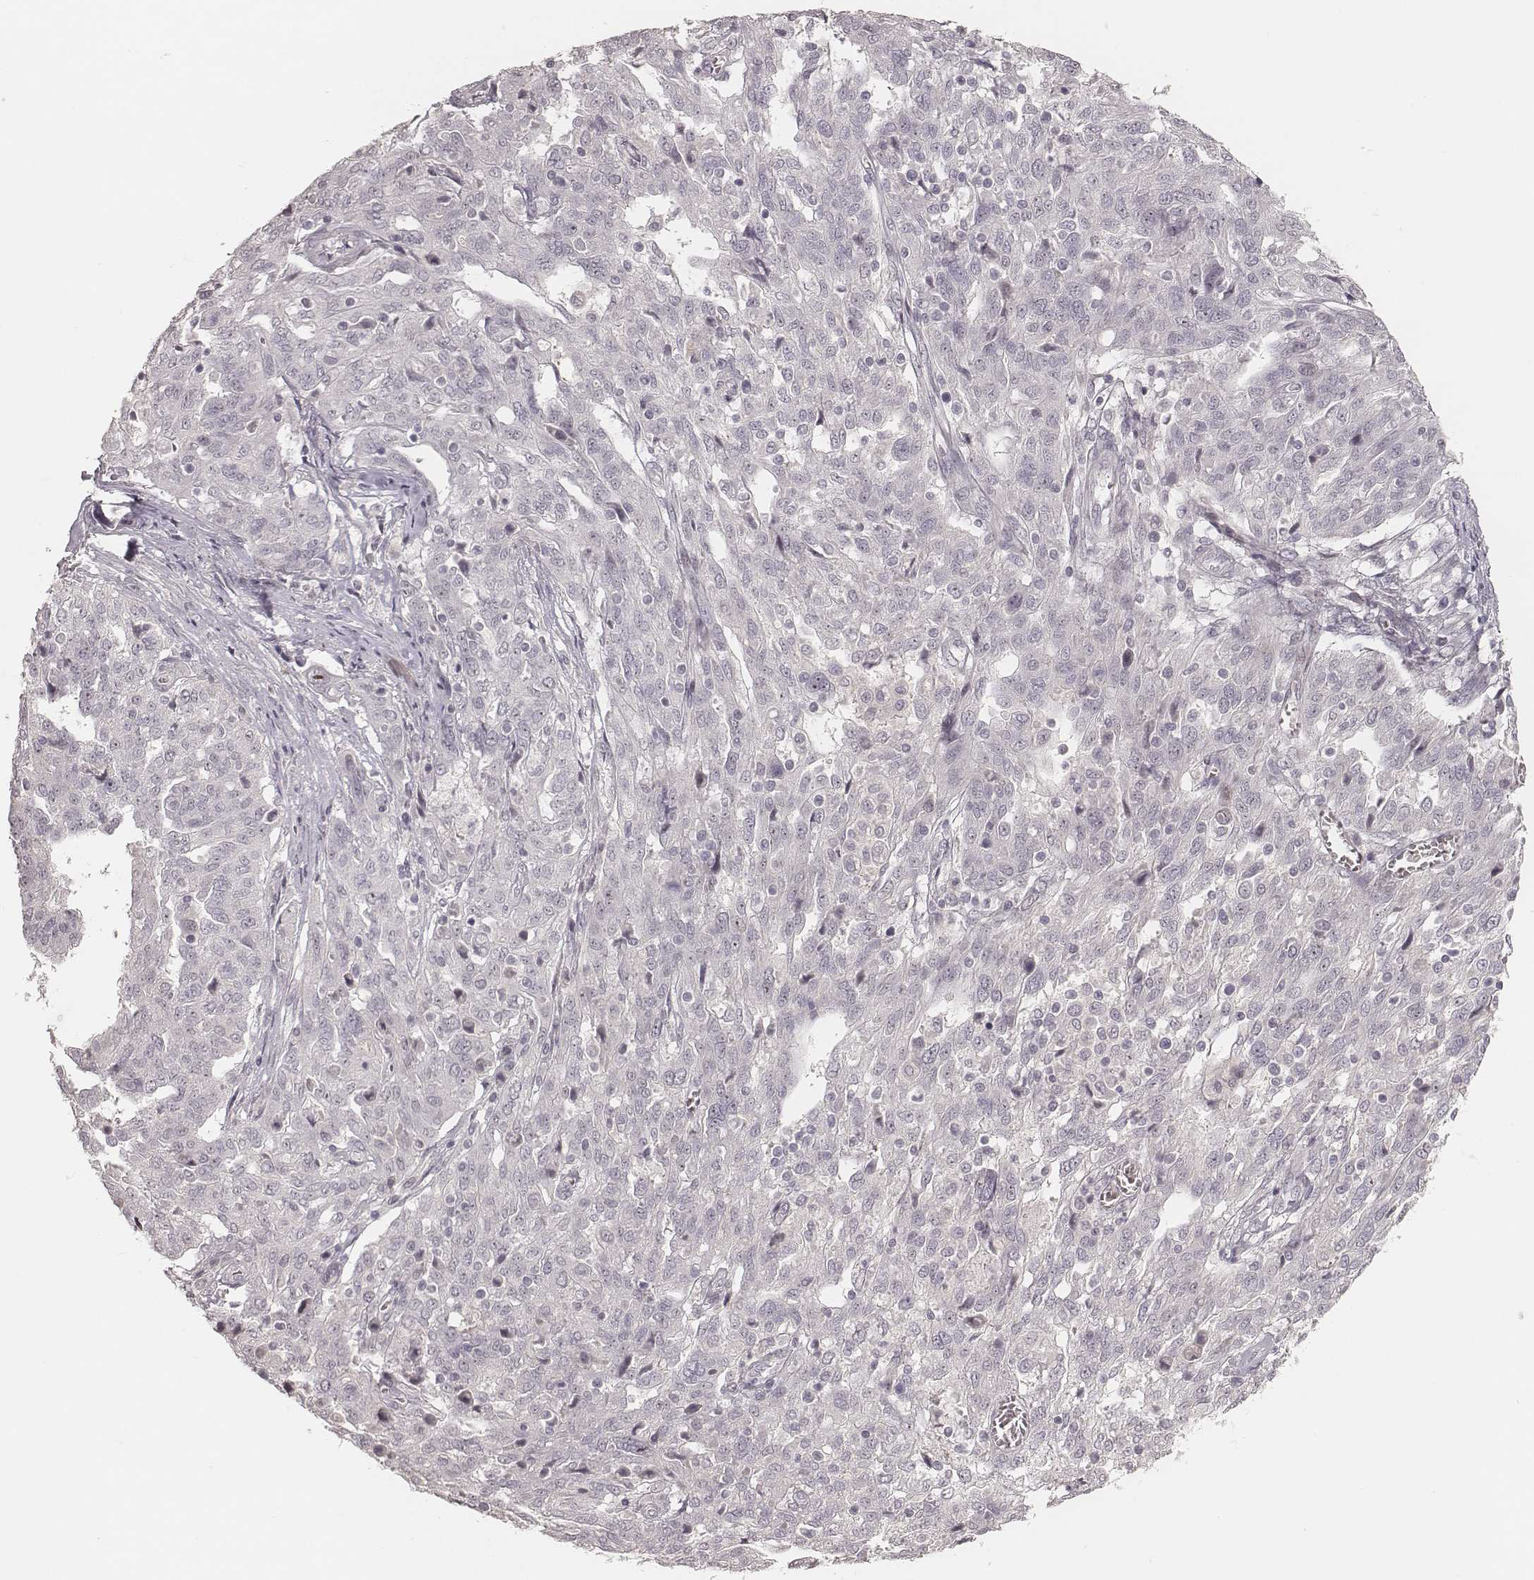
{"staining": {"intensity": "negative", "quantity": "none", "location": "none"}, "tissue": "ovarian cancer", "cell_type": "Tumor cells", "image_type": "cancer", "snomed": [{"axis": "morphology", "description": "Cystadenocarcinoma, serous, NOS"}, {"axis": "topography", "description": "Ovary"}], "caption": "Immunohistochemistry (IHC) micrograph of neoplastic tissue: serous cystadenocarcinoma (ovarian) stained with DAB (3,3'-diaminobenzidine) exhibits no significant protein positivity in tumor cells. (Stains: DAB (3,3'-diaminobenzidine) IHC with hematoxylin counter stain, Microscopy: brightfield microscopy at high magnification).", "gene": "MADCAM1", "patient": {"sex": "female", "age": 67}}